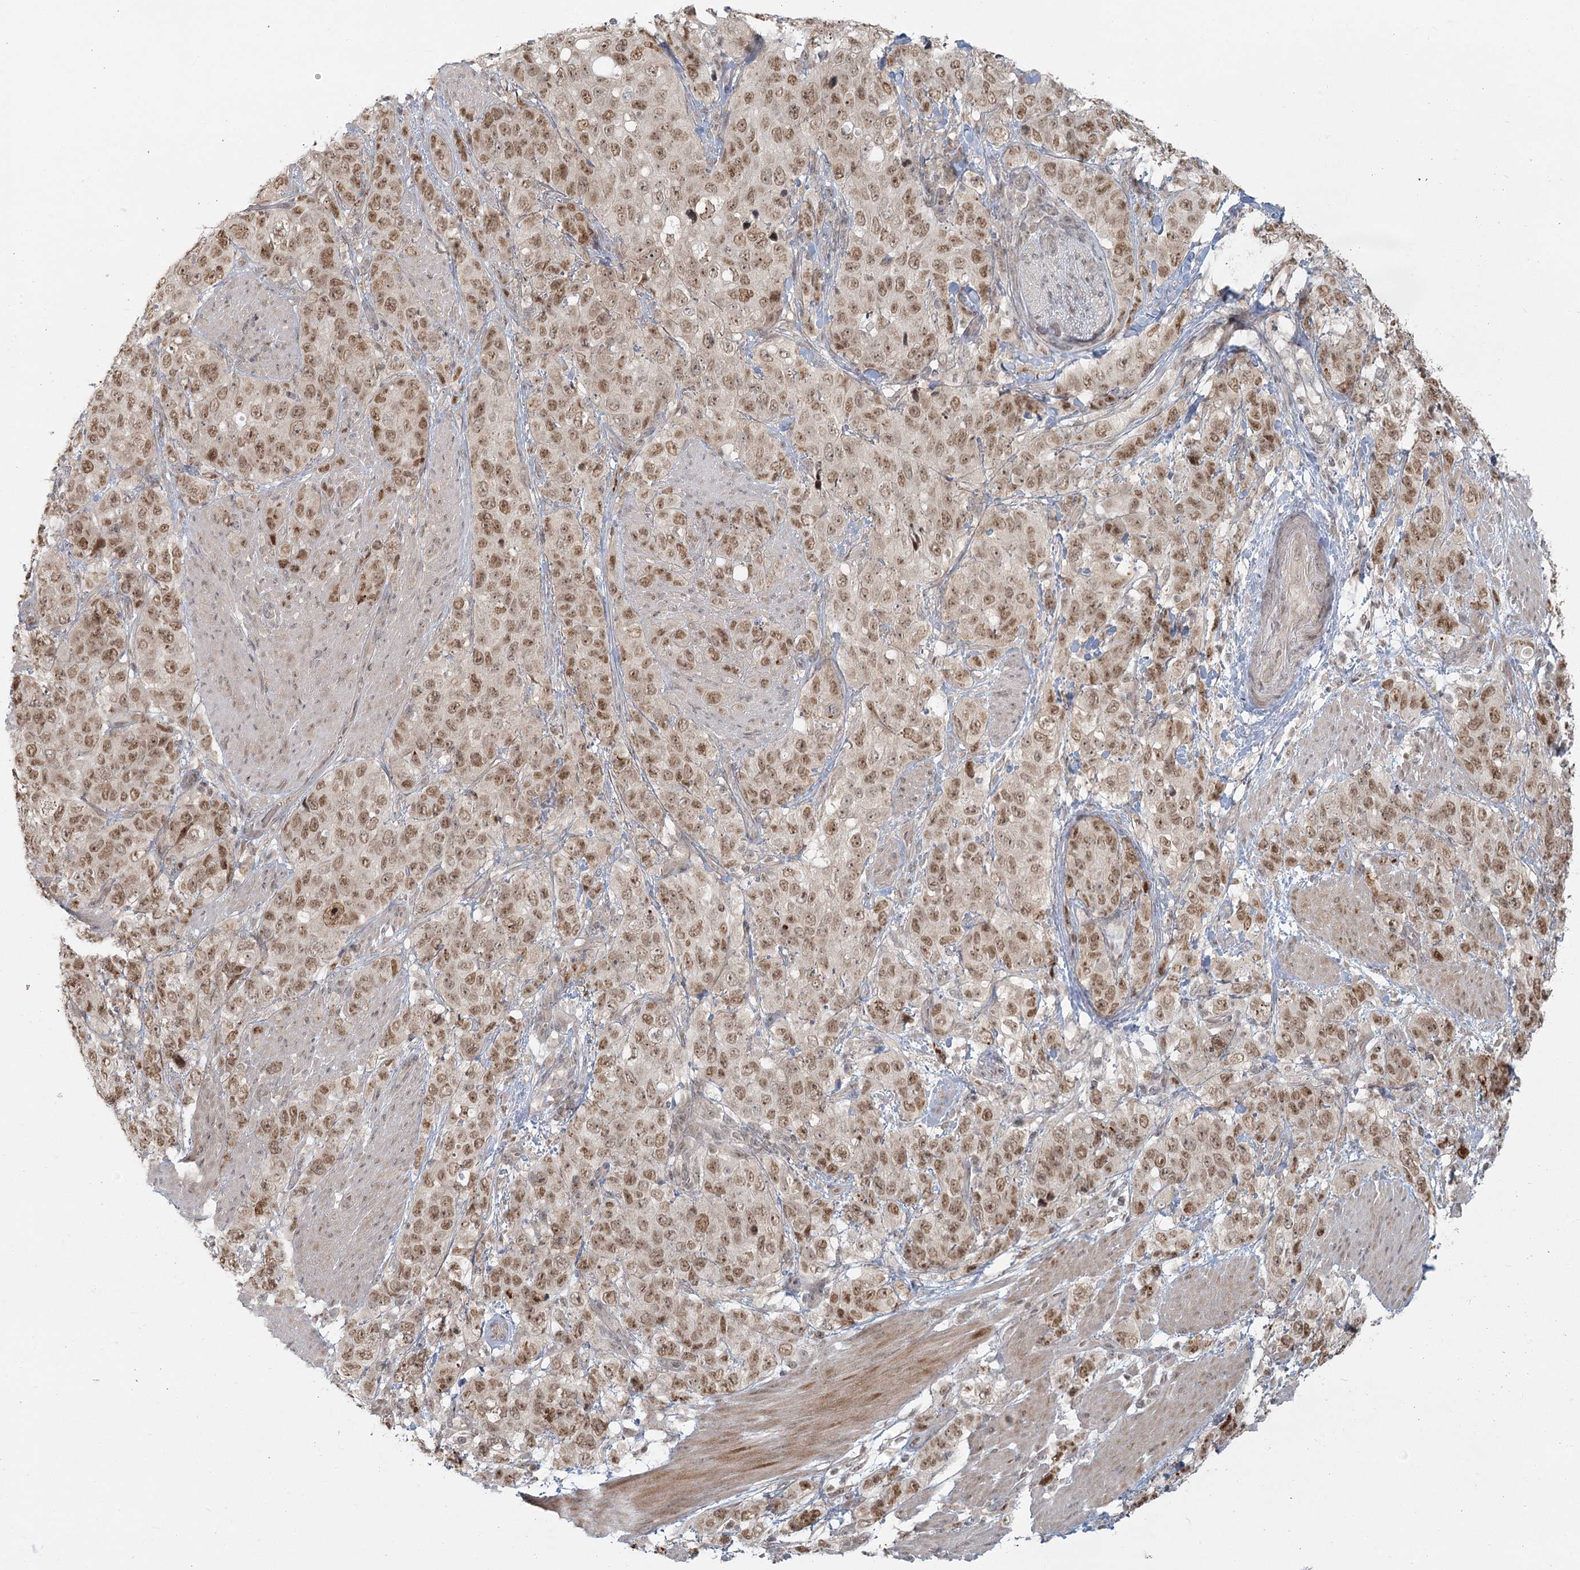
{"staining": {"intensity": "moderate", "quantity": ">75%", "location": "nuclear"}, "tissue": "stomach cancer", "cell_type": "Tumor cells", "image_type": "cancer", "snomed": [{"axis": "morphology", "description": "Adenocarcinoma, NOS"}, {"axis": "topography", "description": "Stomach"}], "caption": "This histopathology image demonstrates IHC staining of adenocarcinoma (stomach), with medium moderate nuclear positivity in about >75% of tumor cells.", "gene": "R3HCC1L", "patient": {"sex": "male", "age": 48}}